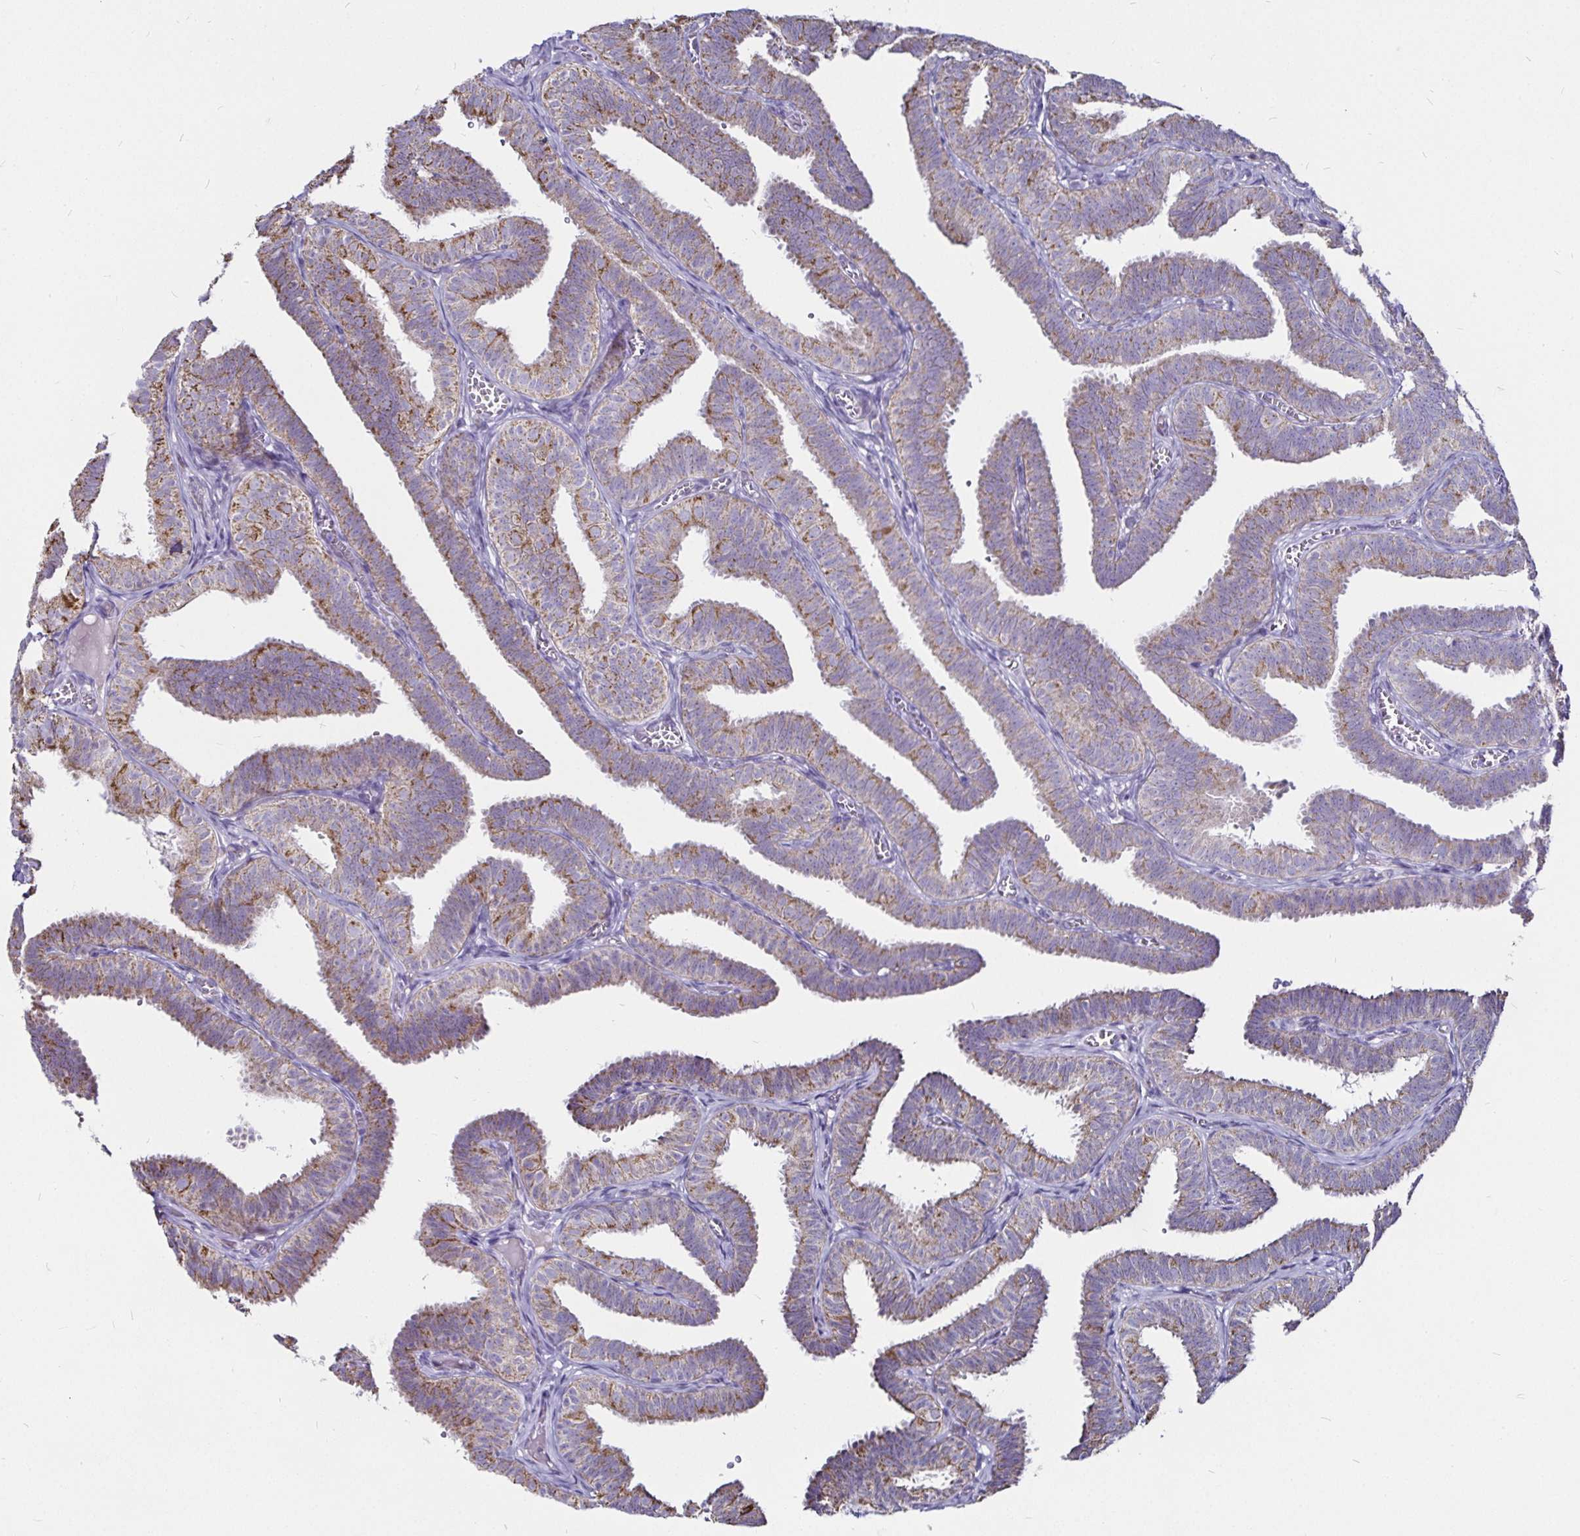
{"staining": {"intensity": "moderate", "quantity": "<25%", "location": "cytoplasmic/membranous"}, "tissue": "fallopian tube", "cell_type": "Glandular cells", "image_type": "normal", "snomed": [{"axis": "morphology", "description": "Normal tissue, NOS"}, {"axis": "topography", "description": "Fallopian tube"}], "caption": "Immunohistochemical staining of normal fallopian tube shows low levels of moderate cytoplasmic/membranous staining in approximately <25% of glandular cells.", "gene": "PGAM2", "patient": {"sex": "female", "age": 25}}